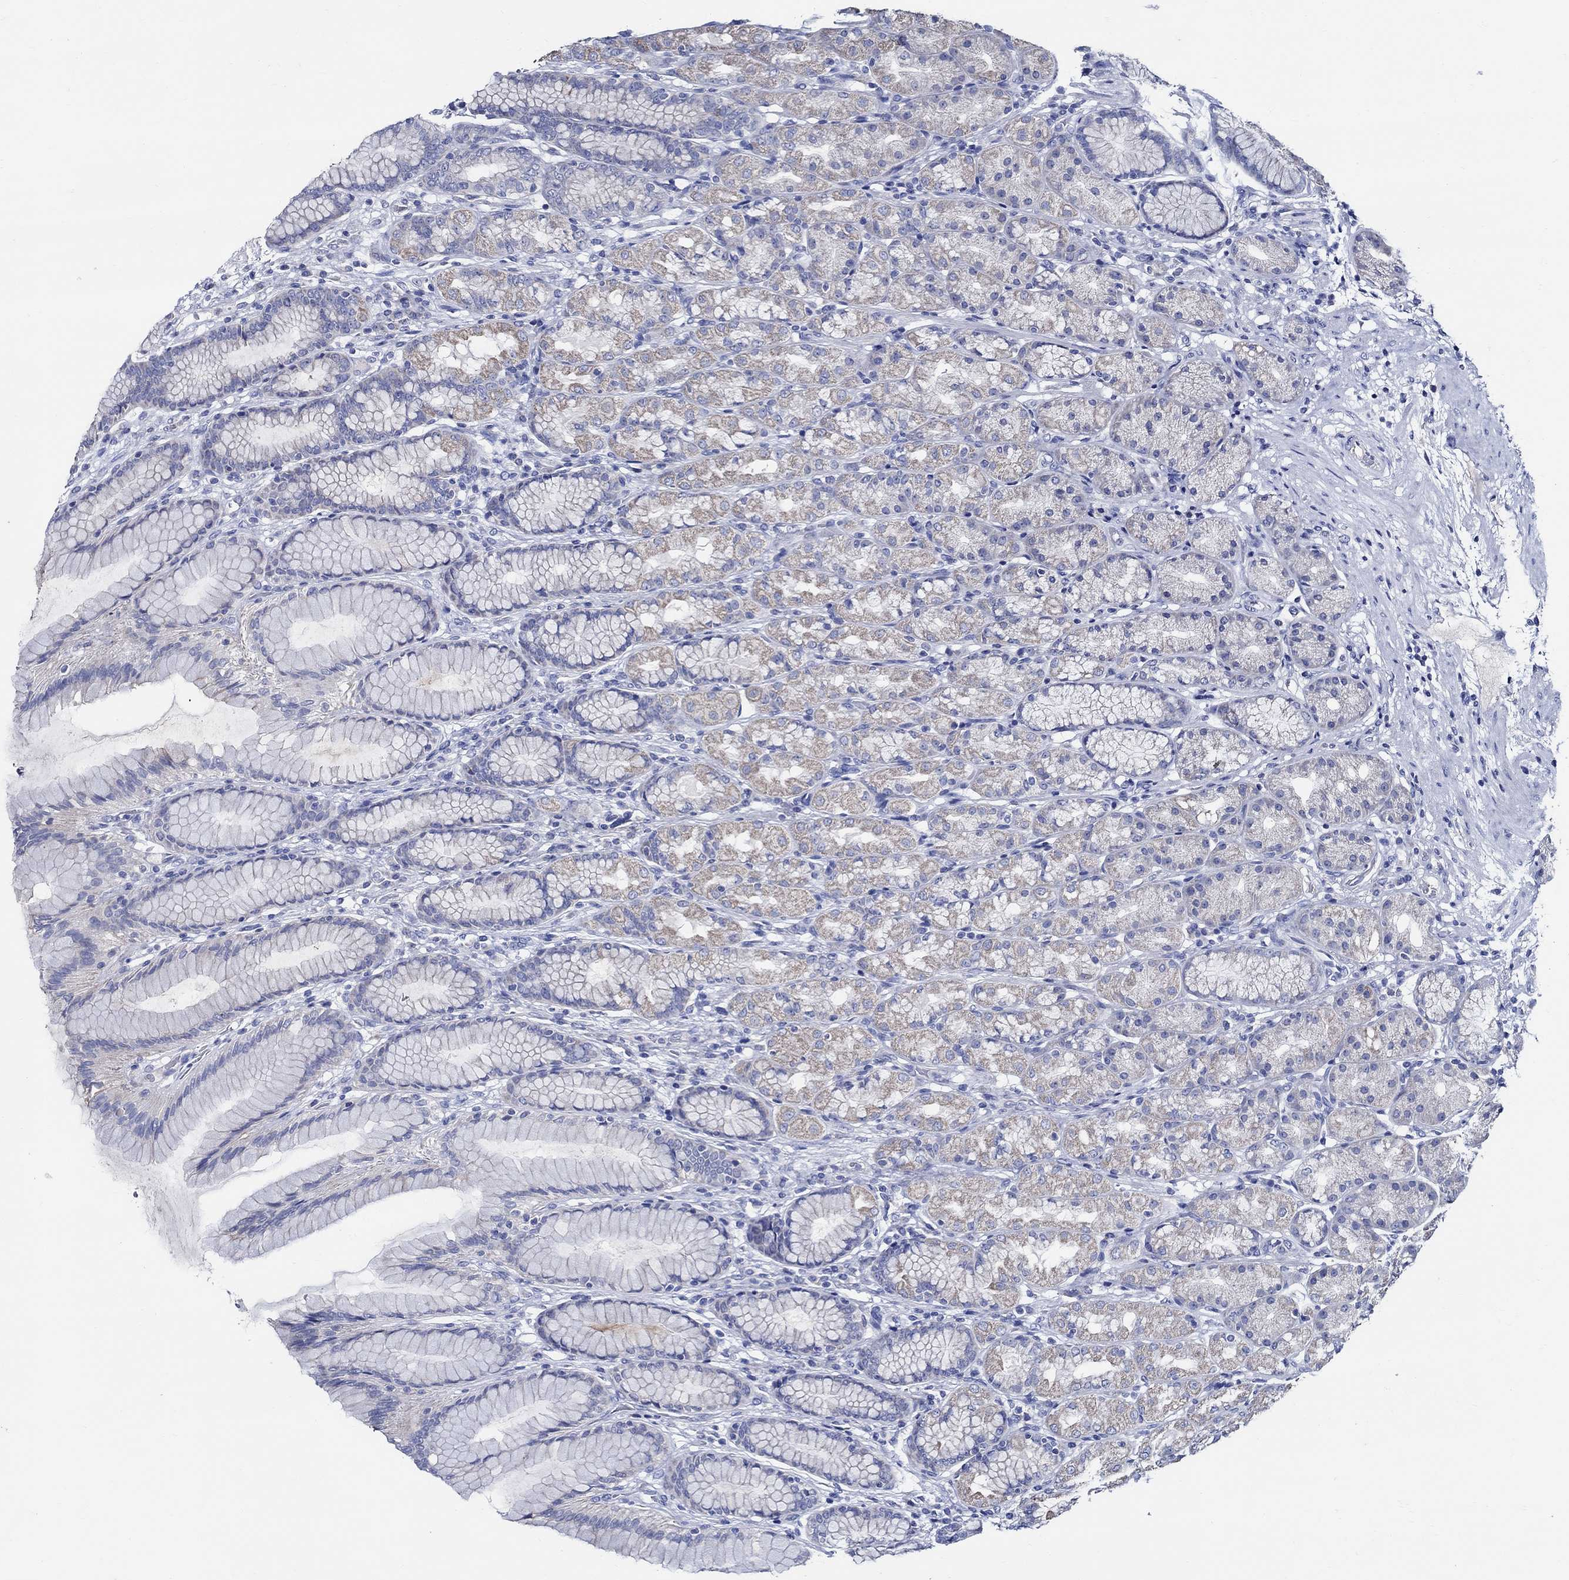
{"staining": {"intensity": "weak", "quantity": "25%-75%", "location": "cytoplasmic/membranous"}, "tissue": "stomach", "cell_type": "Glandular cells", "image_type": "normal", "snomed": [{"axis": "morphology", "description": "Normal tissue, NOS"}, {"axis": "morphology", "description": "Adenocarcinoma, NOS"}, {"axis": "topography", "description": "Stomach"}], "caption": "IHC image of benign stomach: human stomach stained using IHC exhibits low levels of weak protein expression localized specifically in the cytoplasmic/membranous of glandular cells, appearing as a cytoplasmic/membranous brown color.", "gene": "SKOR1", "patient": {"sex": "female", "age": 79}}